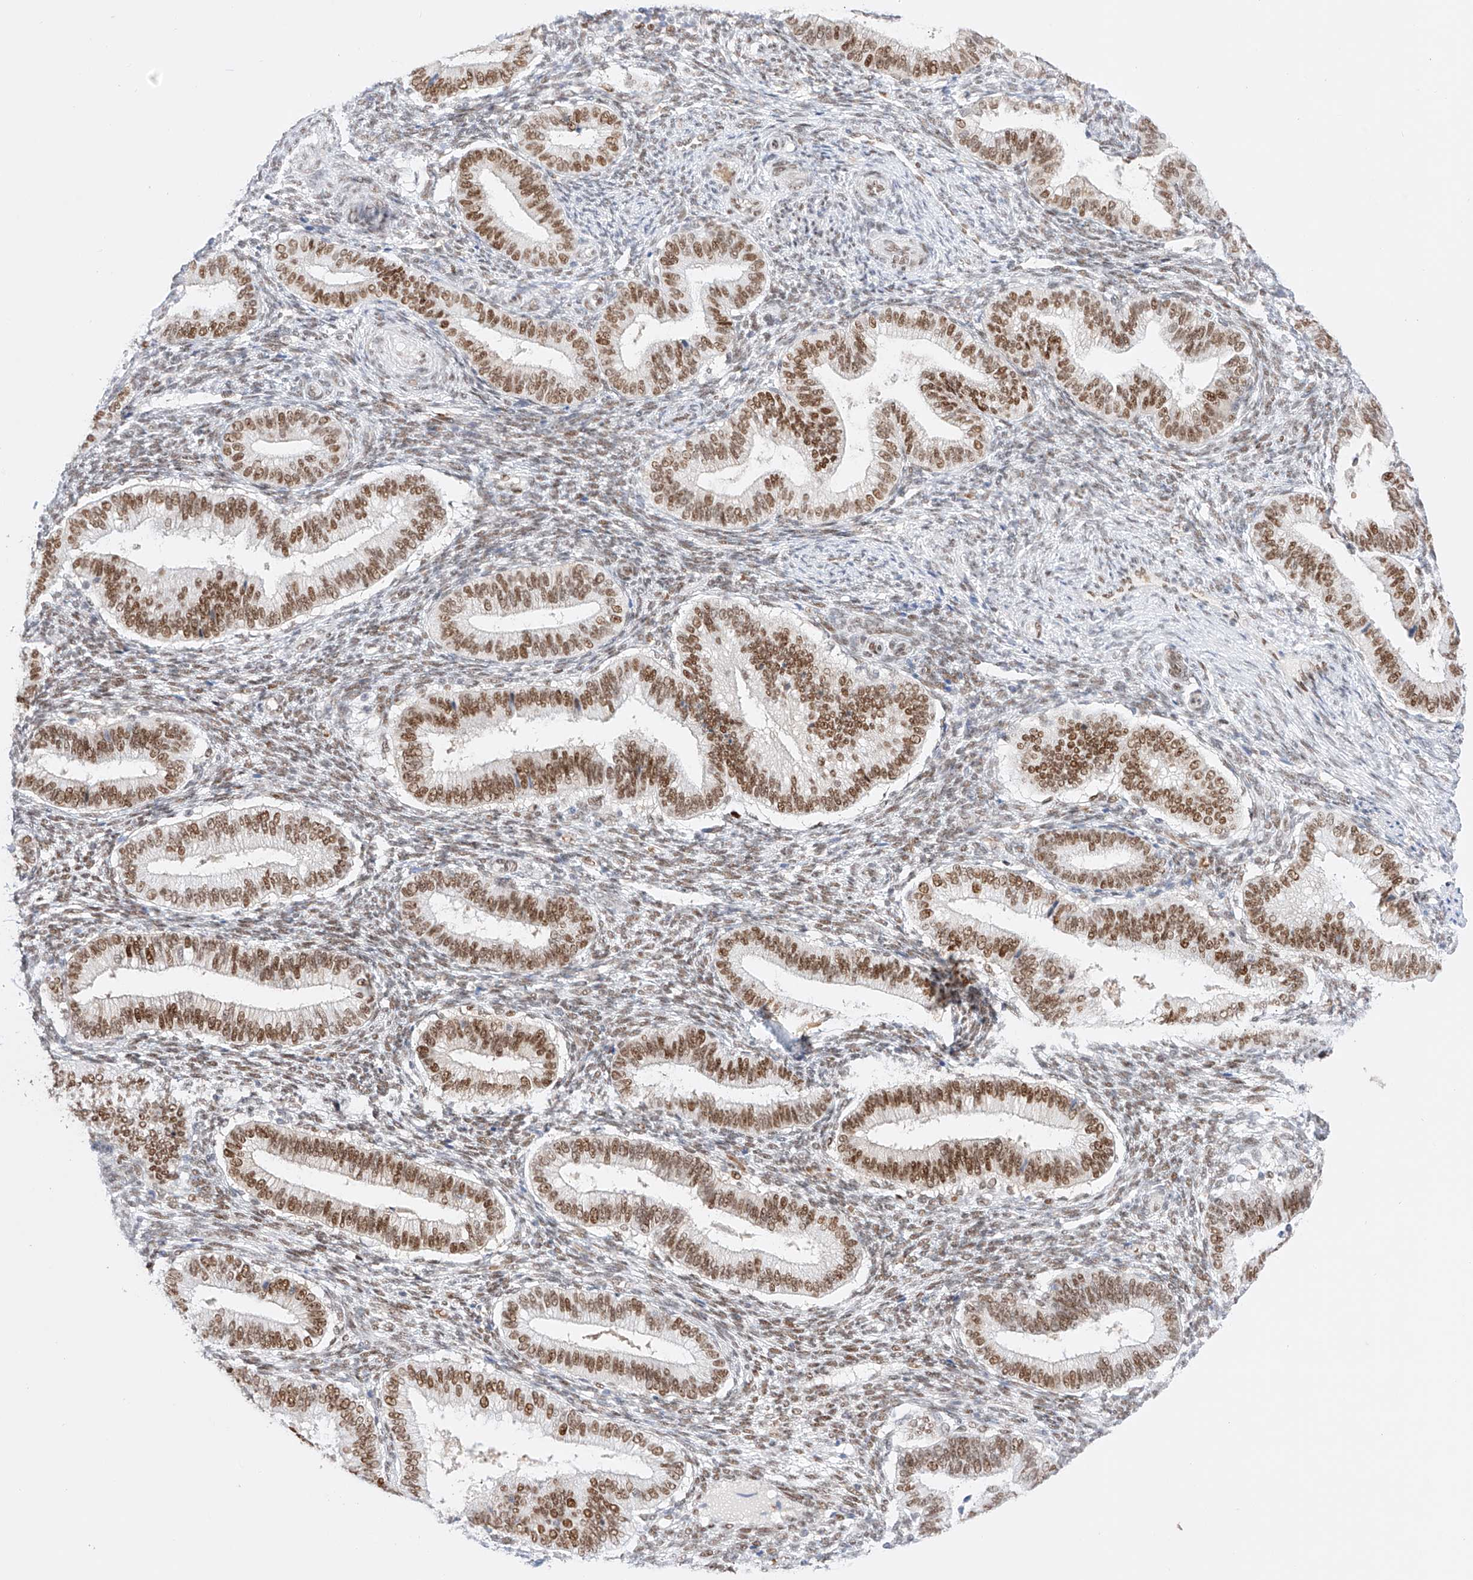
{"staining": {"intensity": "weak", "quantity": "25%-75%", "location": "nuclear"}, "tissue": "endometrium", "cell_type": "Cells in endometrial stroma", "image_type": "normal", "snomed": [{"axis": "morphology", "description": "Normal tissue, NOS"}, {"axis": "topography", "description": "Endometrium"}], "caption": "The immunohistochemical stain labels weak nuclear positivity in cells in endometrial stroma of unremarkable endometrium. Using DAB (brown) and hematoxylin (blue) stains, captured at high magnification using brightfield microscopy.", "gene": "APIP", "patient": {"sex": "female", "age": 39}}